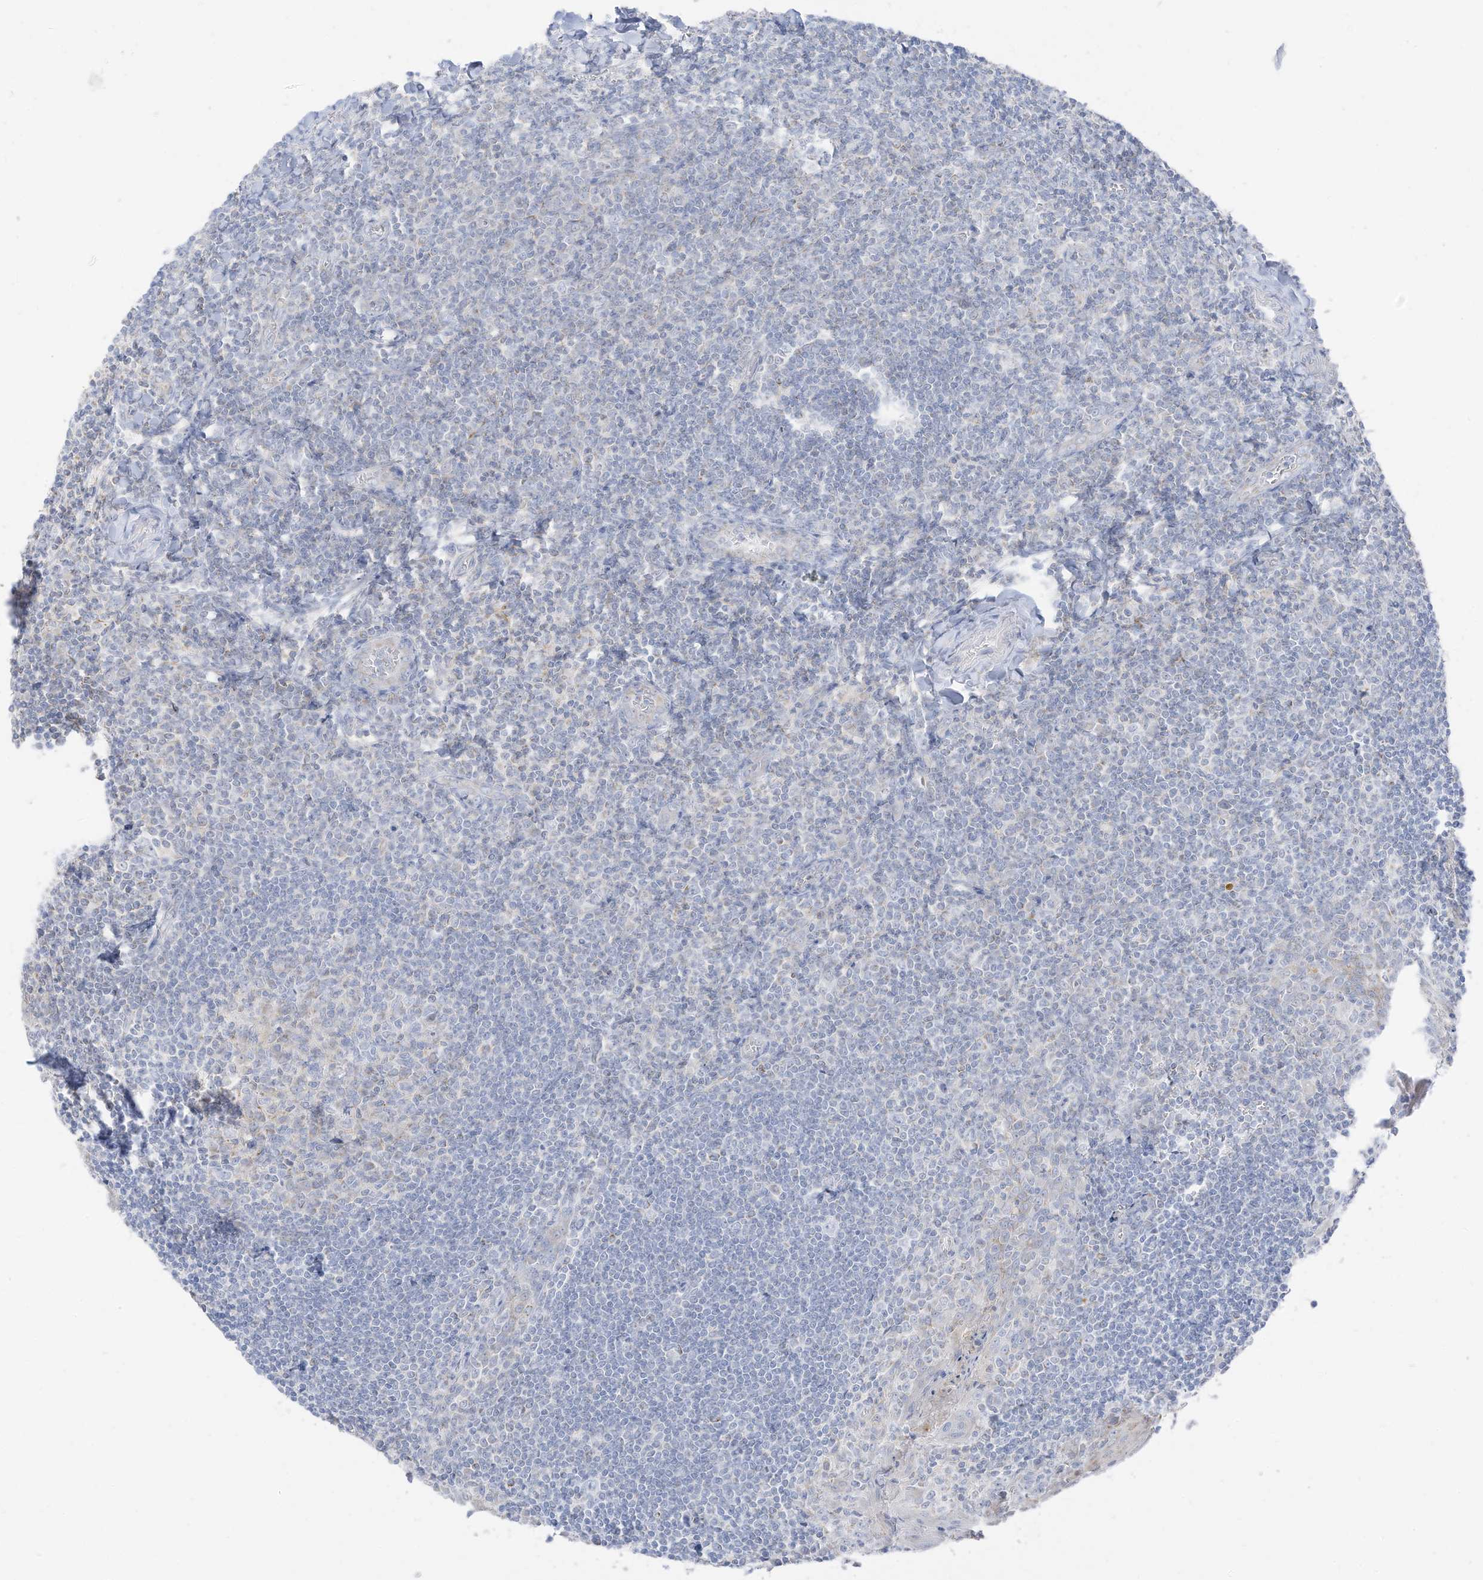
{"staining": {"intensity": "weak", "quantity": "<25%", "location": "cytoplasmic/membranous"}, "tissue": "tonsil", "cell_type": "Germinal center cells", "image_type": "normal", "snomed": [{"axis": "morphology", "description": "Normal tissue, NOS"}, {"axis": "topography", "description": "Tonsil"}], "caption": "Immunohistochemistry image of normal human tonsil stained for a protein (brown), which shows no staining in germinal center cells.", "gene": "ETHE1", "patient": {"sex": "male", "age": 27}}